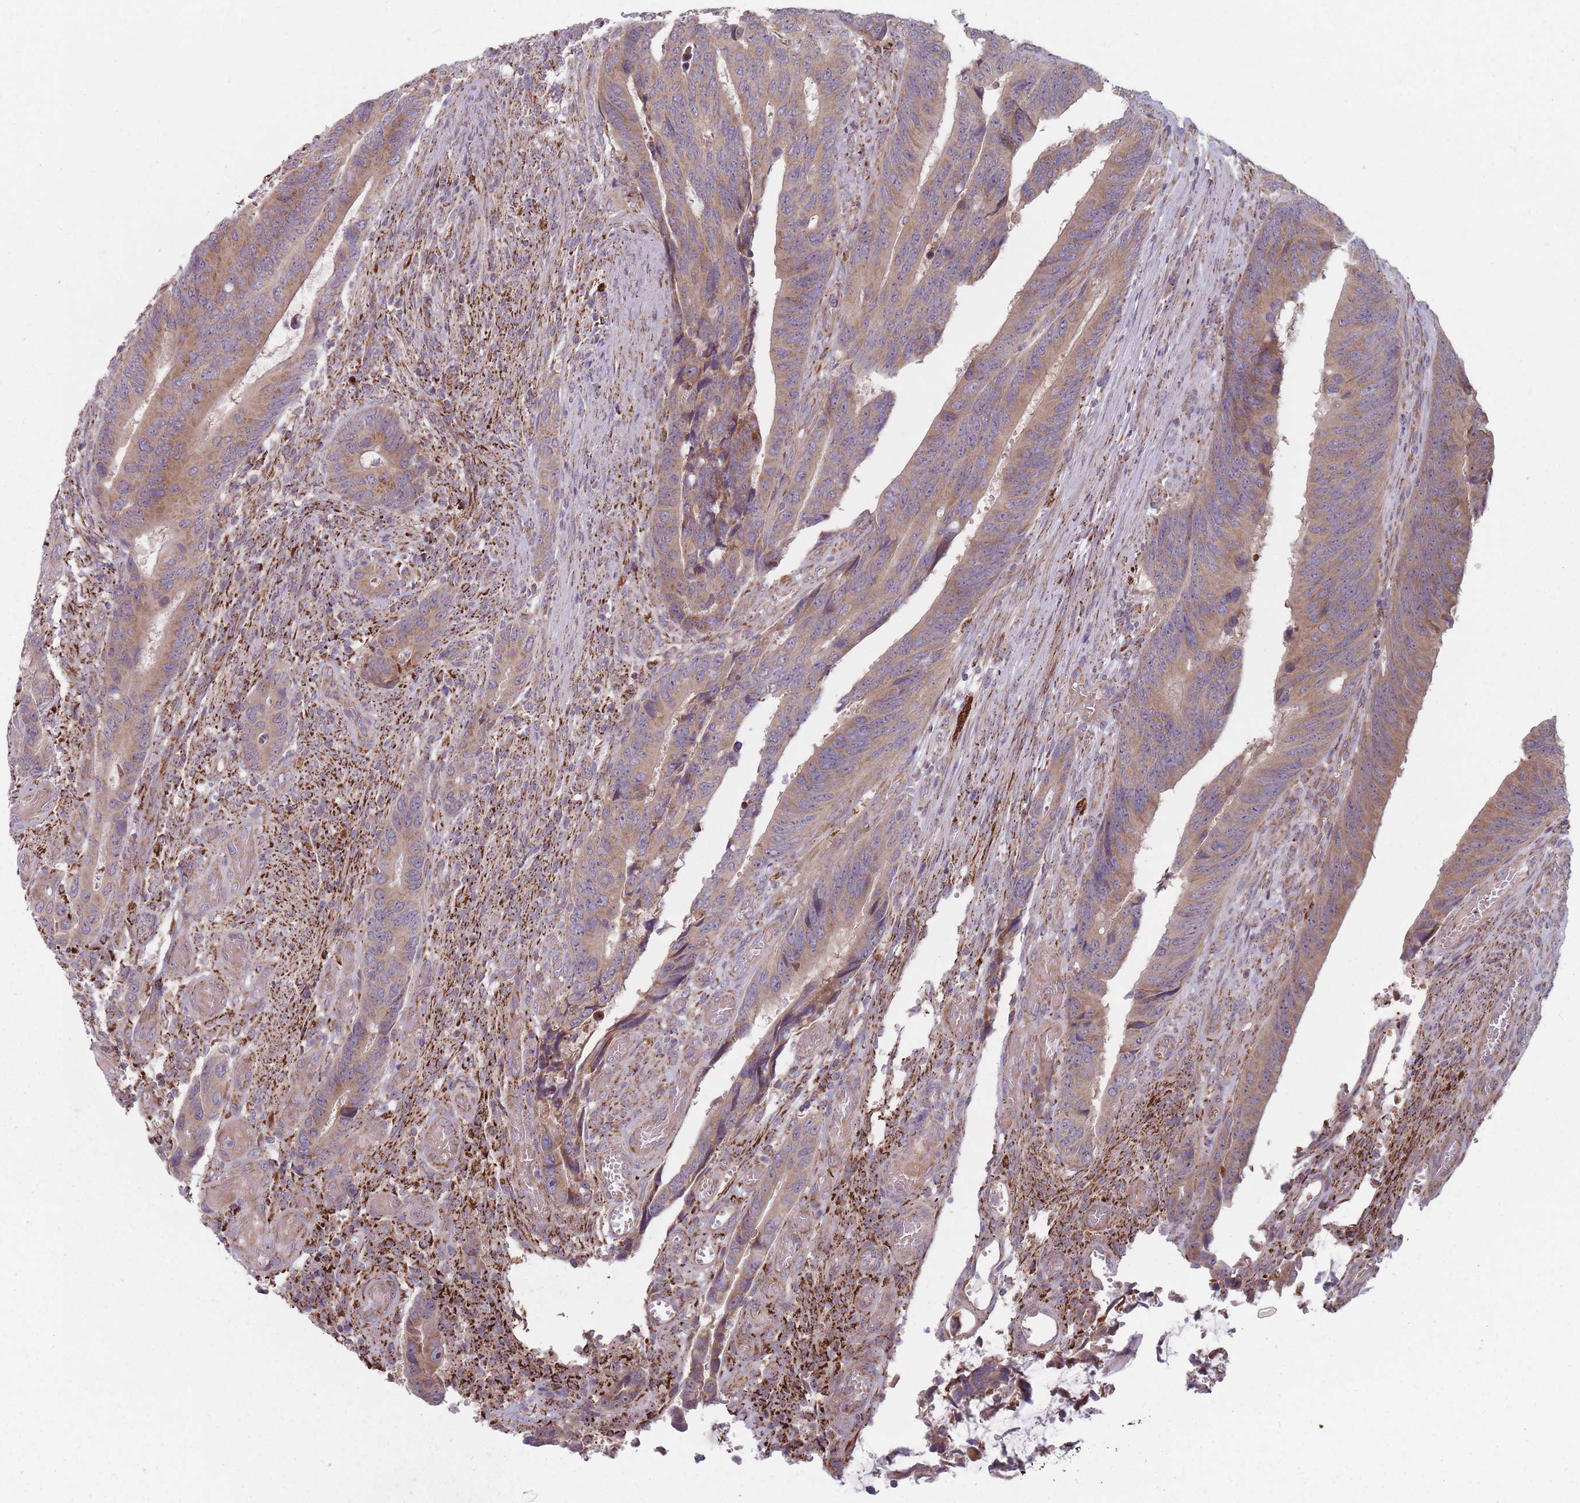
{"staining": {"intensity": "weak", "quantity": ">75%", "location": "cytoplasmic/membranous"}, "tissue": "colorectal cancer", "cell_type": "Tumor cells", "image_type": "cancer", "snomed": [{"axis": "morphology", "description": "Adenocarcinoma, NOS"}, {"axis": "topography", "description": "Colon"}], "caption": "Tumor cells show low levels of weak cytoplasmic/membranous expression in about >75% of cells in adenocarcinoma (colorectal).", "gene": "OR10Q1", "patient": {"sex": "male", "age": 87}}